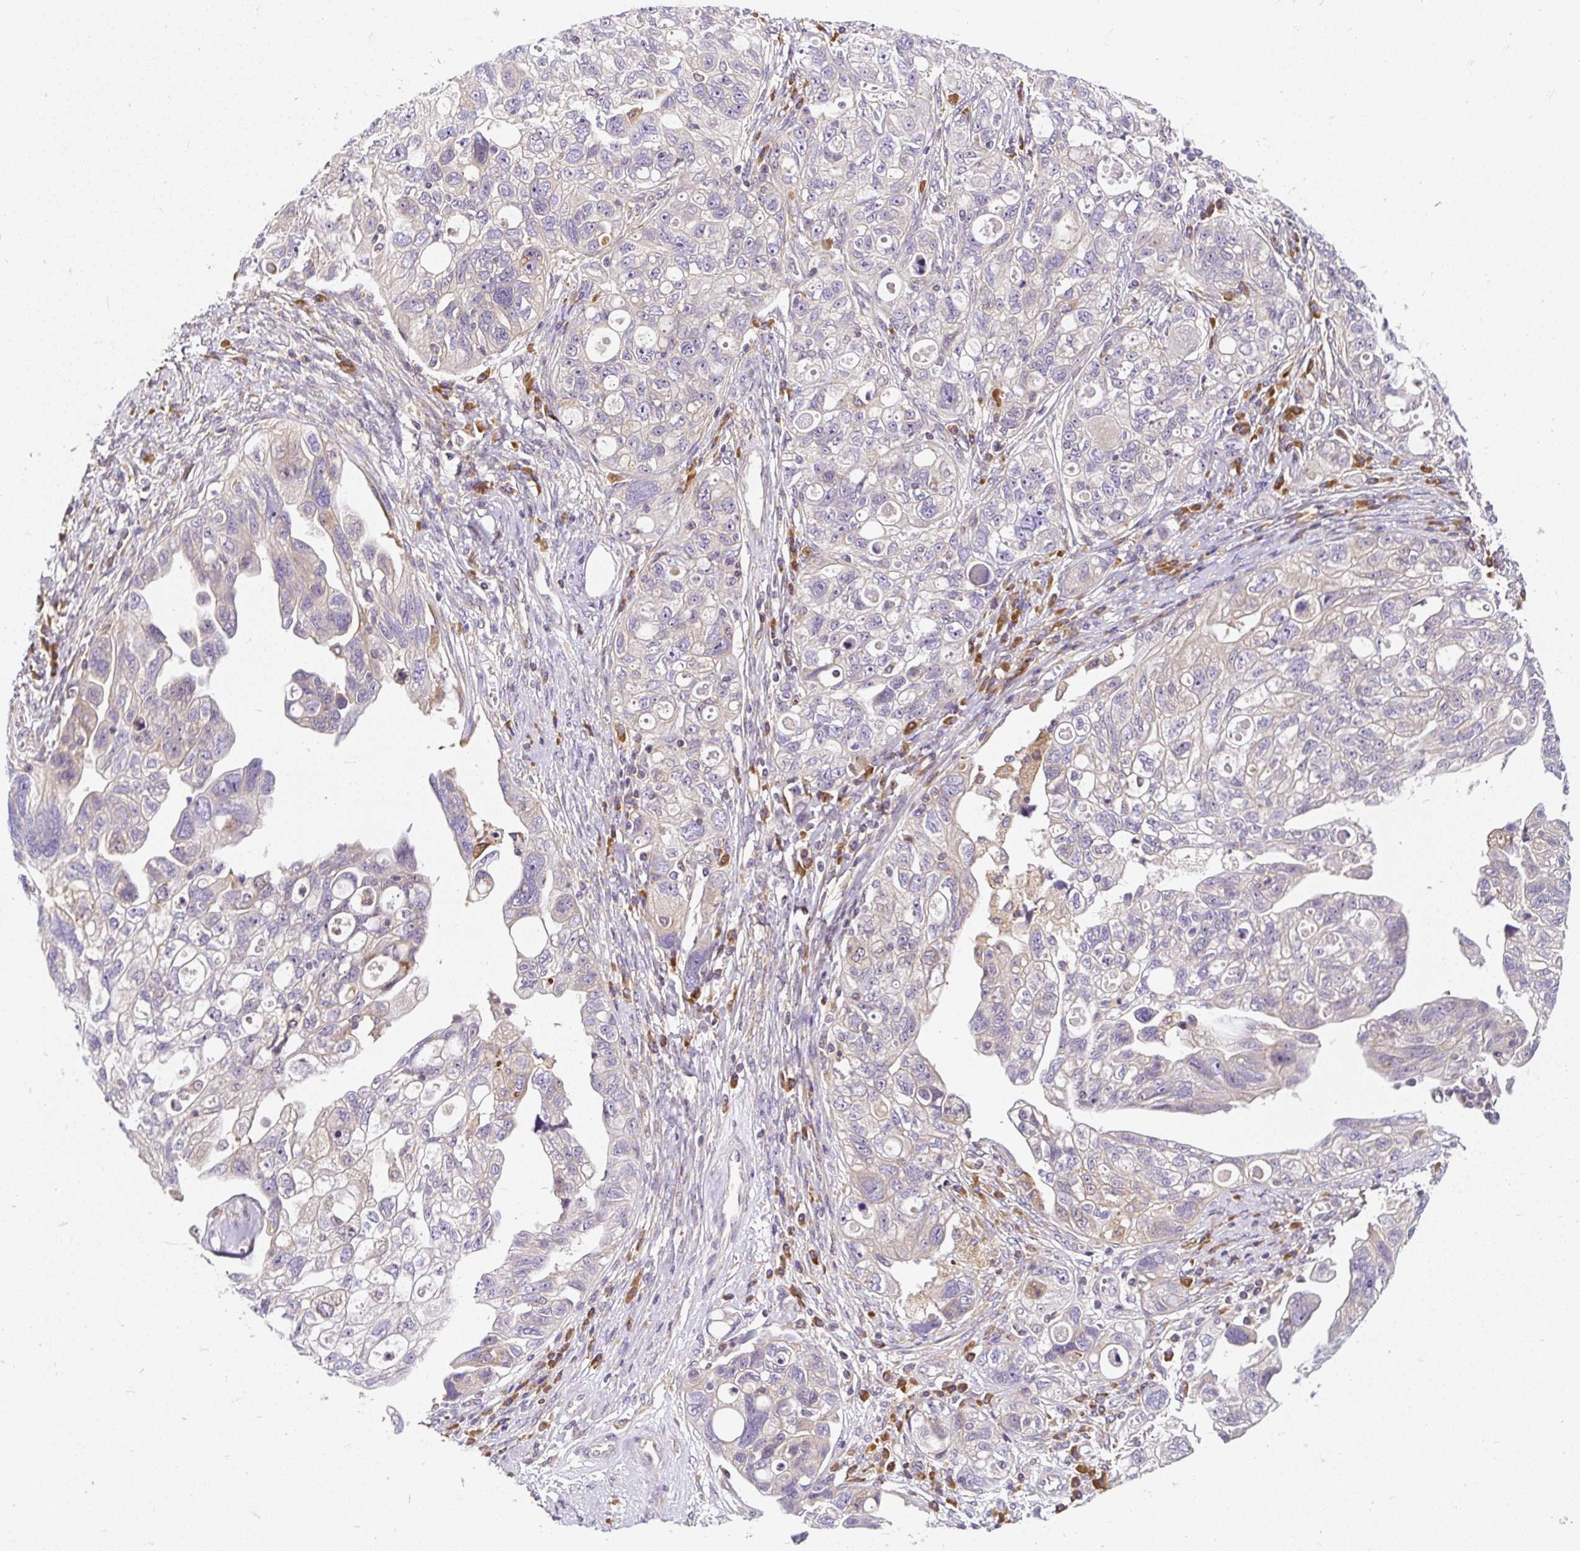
{"staining": {"intensity": "negative", "quantity": "none", "location": "none"}, "tissue": "ovarian cancer", "cell_type": "Tumor cells", "image_type": "cancer", "snomed": [{"axis": "morphology", "description": "Carcinoma, NOS"}, {"axis": "morphology", "description": "Cystadenocarcinoma, serous, NOS"}, {"axis": "topography", "description": "Ovary"}], "caption": "A photomicrograph of ovarian cancer stained for a protein displays no brown staining in tumor cells.", "gene": "CYP20A1", "patient": {"sex": "female", "age": 69}}